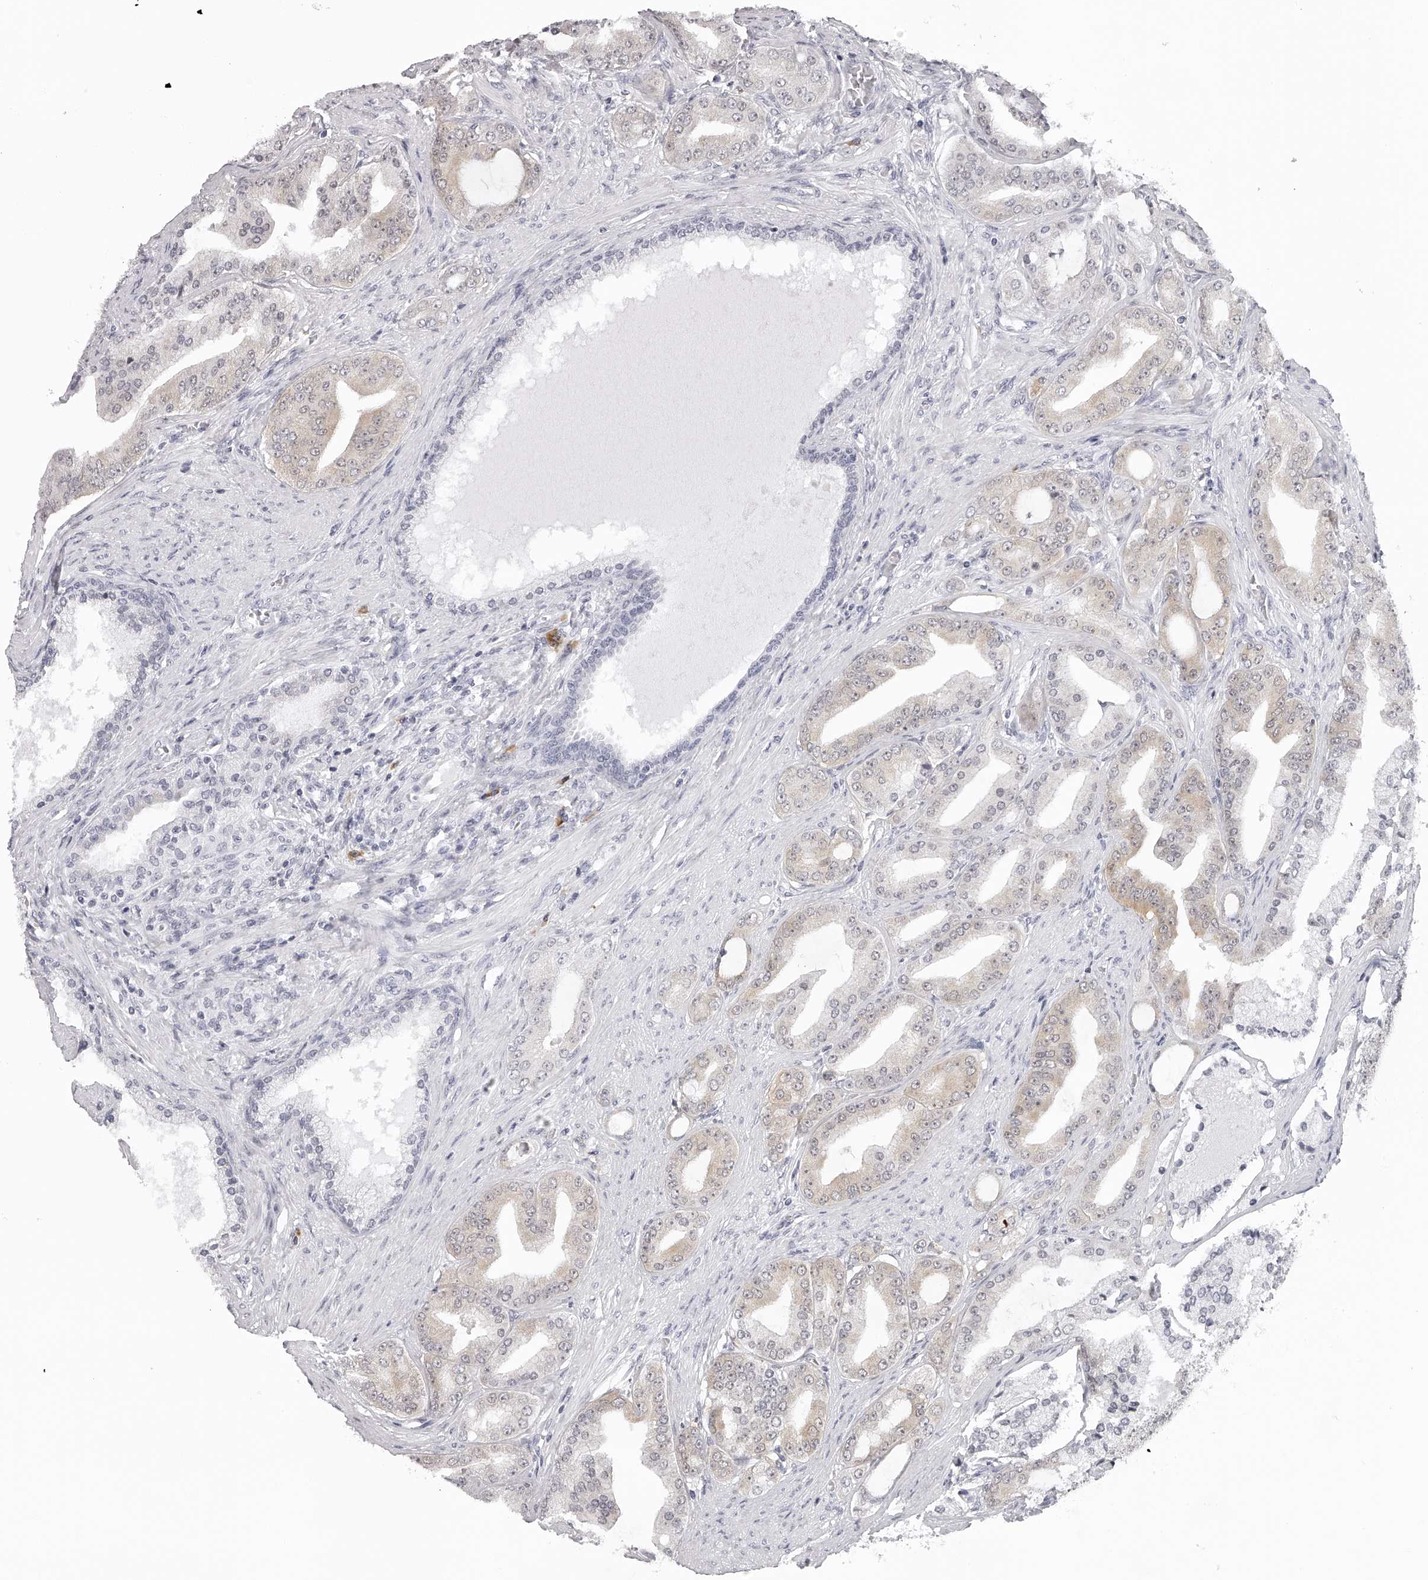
{"staining": {"intensity": "weak", "quantity": "<25%", "location": "cytoplasmic/membranous"}, "tissue": "prostate cancer", "cell_type": "Tumor cells", "image_type": "cancer", "snomed": [{"axis": "morphology", "description": "Adenocarcinoma, High grade"}, {"axis": "topography", "description": "Prostate"}], "caption": "A photomicrograph of prostate high-grade adenocarcinoma stained for a protein demonstrates no brown staining in tumor cells.", "gene": "SEC11C", "patient": {"sex": "male", "age": 60}}